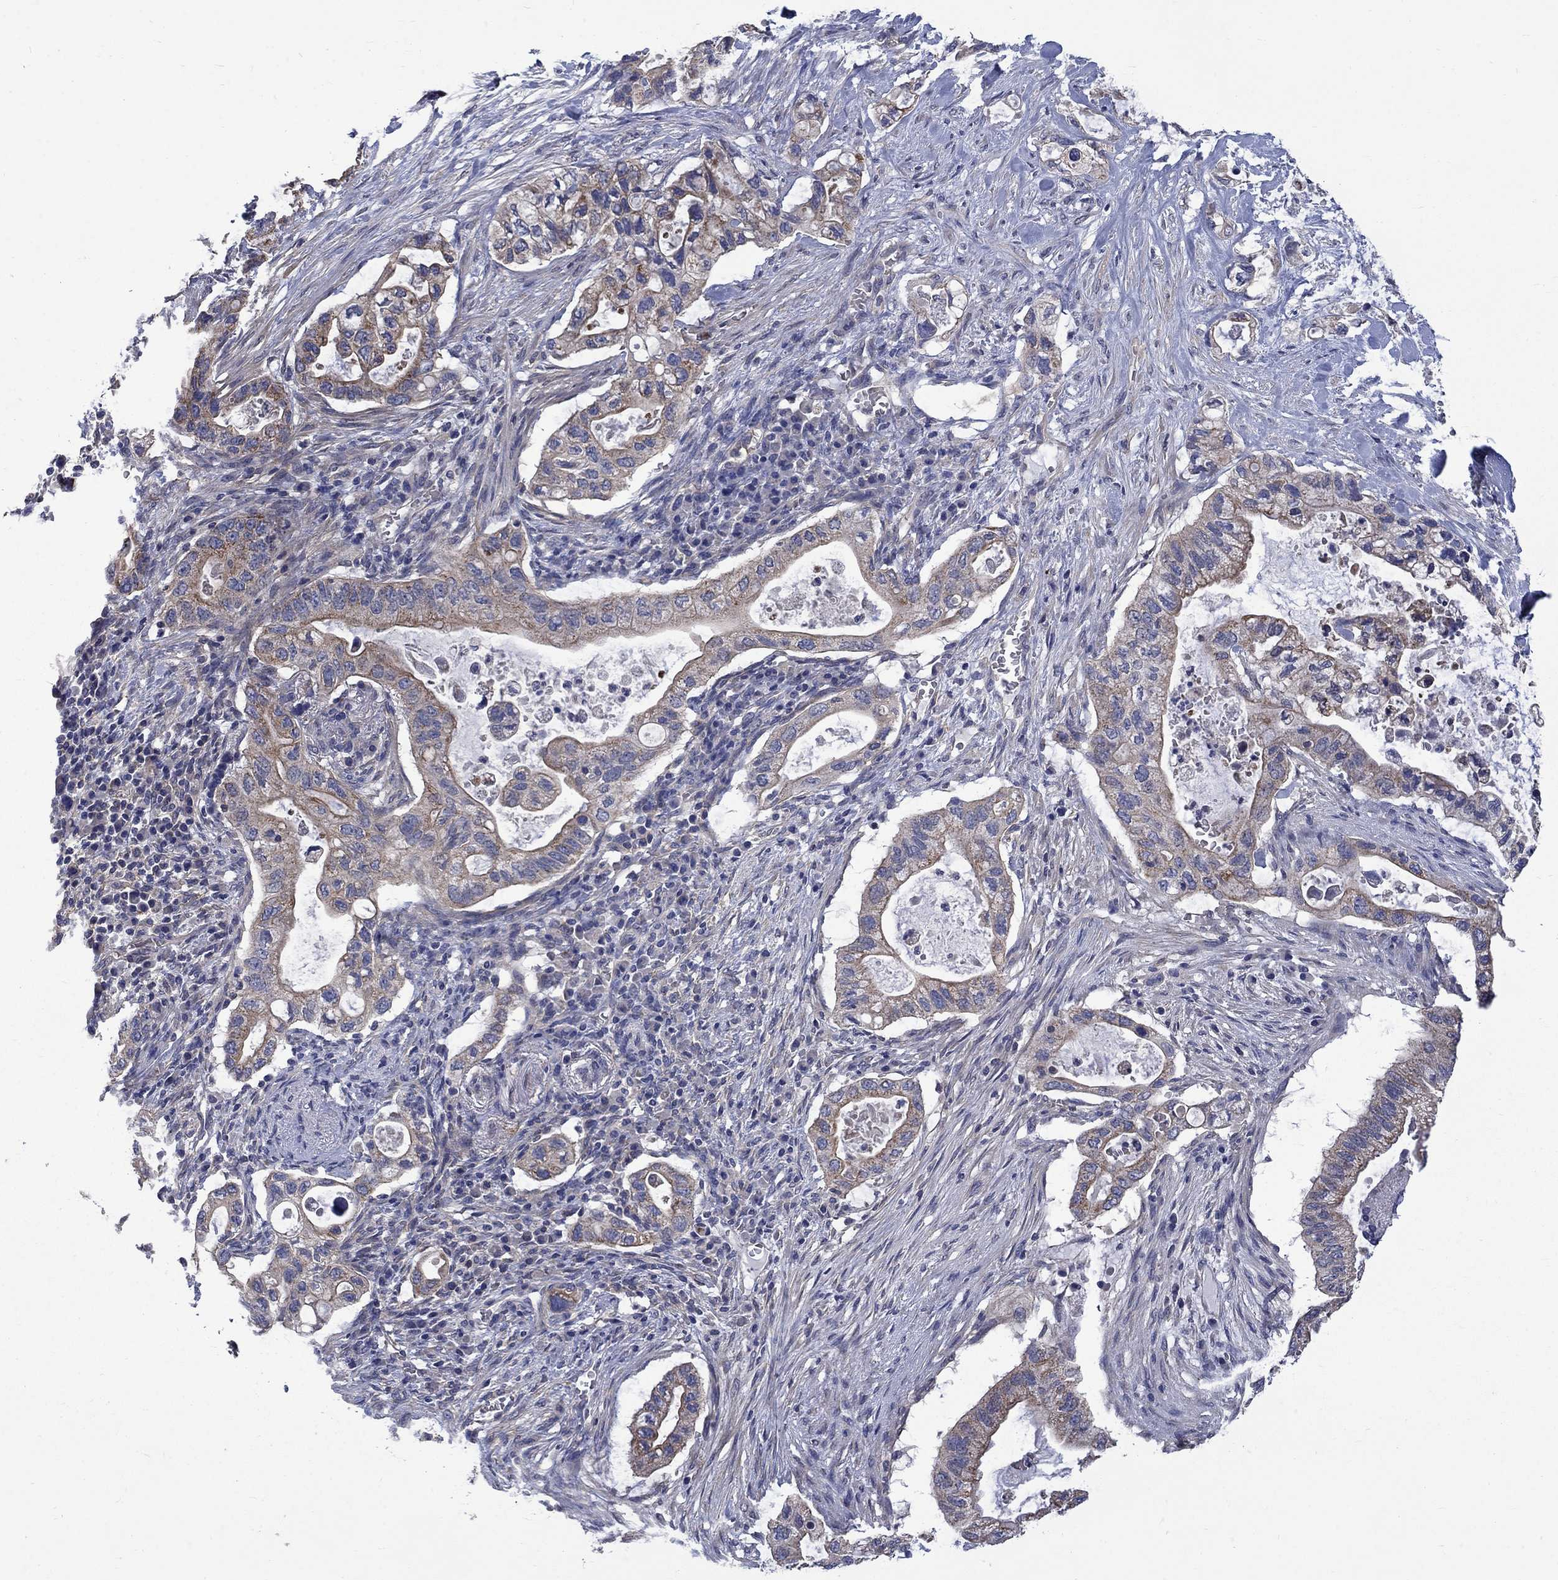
{"staining": {"intensity": "moderate", "quantity": "<25%", "location": "cytoplasmic/membranous"}, "tissue": "pancreatic cancer", "cell_type": "Tumor cells", "image_type": "cancer", "snomed": [{"axis": "morphology", "description": "Adenocarcinoma, NOS"}, {"axis": "topography", "description": "Pancreas"}], "caption": "Immunohistochemistry (IHC) of human pancreatic cancer reveals low levels of moderate cytoplasmic/membranous expression in approximately <25% of tumor cells.", "gene": "HSPA12A", "patient": {"sex": "female", "age": 72}}